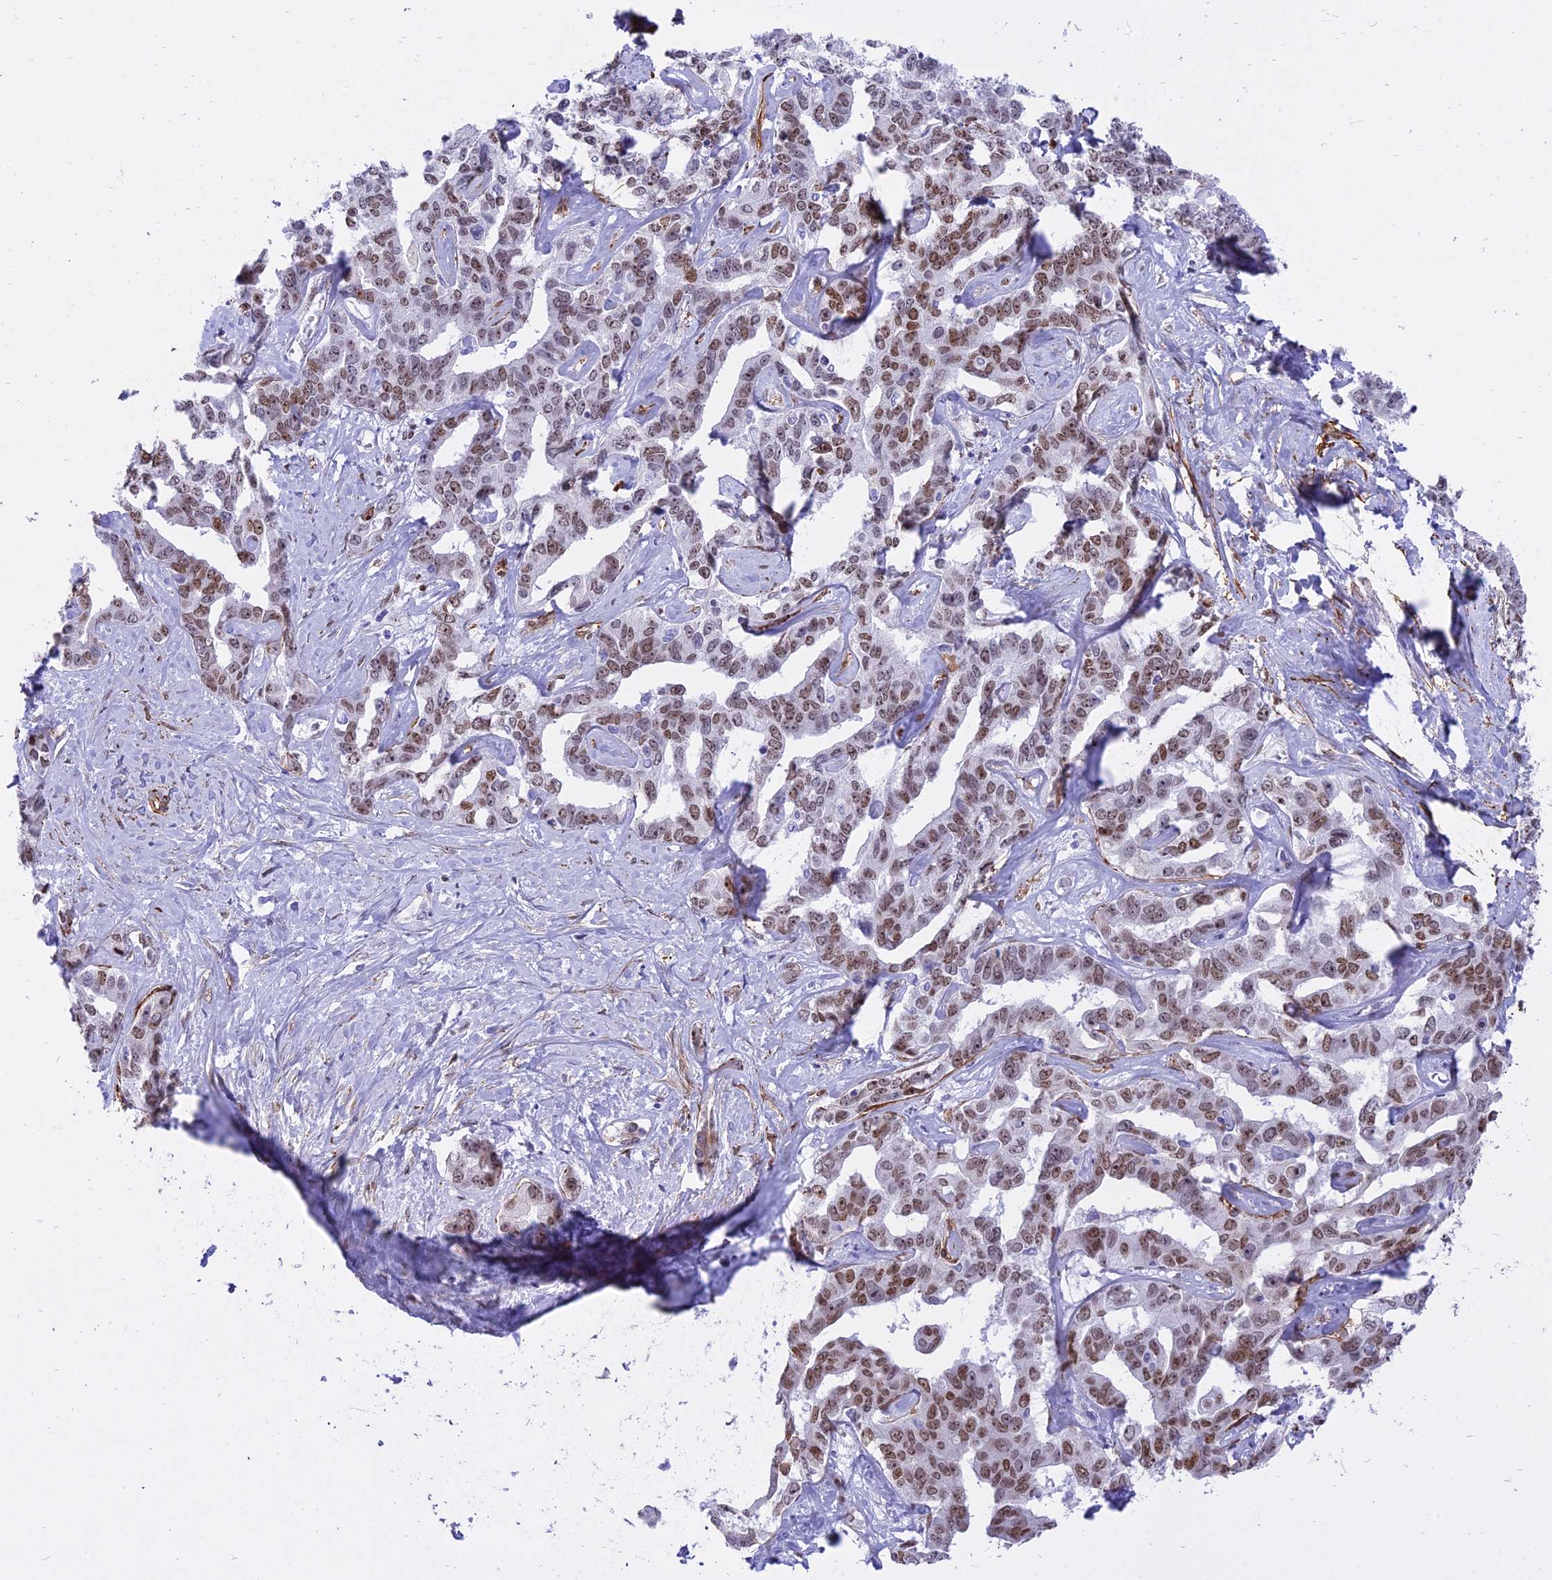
{"staining": {"intensity": "moderate", "quantity": ">75%", "location": "nuclear"}, "tissue": "liver cancer", "cell_type": "Tumor cells", "image_type": "cancer", "snomed": [{"axis": "morphology", "description": "Cholangiocarcinoma"}, {"axis": "topography", "description": "Liver"}], "caption": "Human cholangiocarcinoma (liver) stained with a protein marker reveals moderate staining in tumor cells.", "gene": "CENPV", "patient": {"sex": "male", "age": 59}}